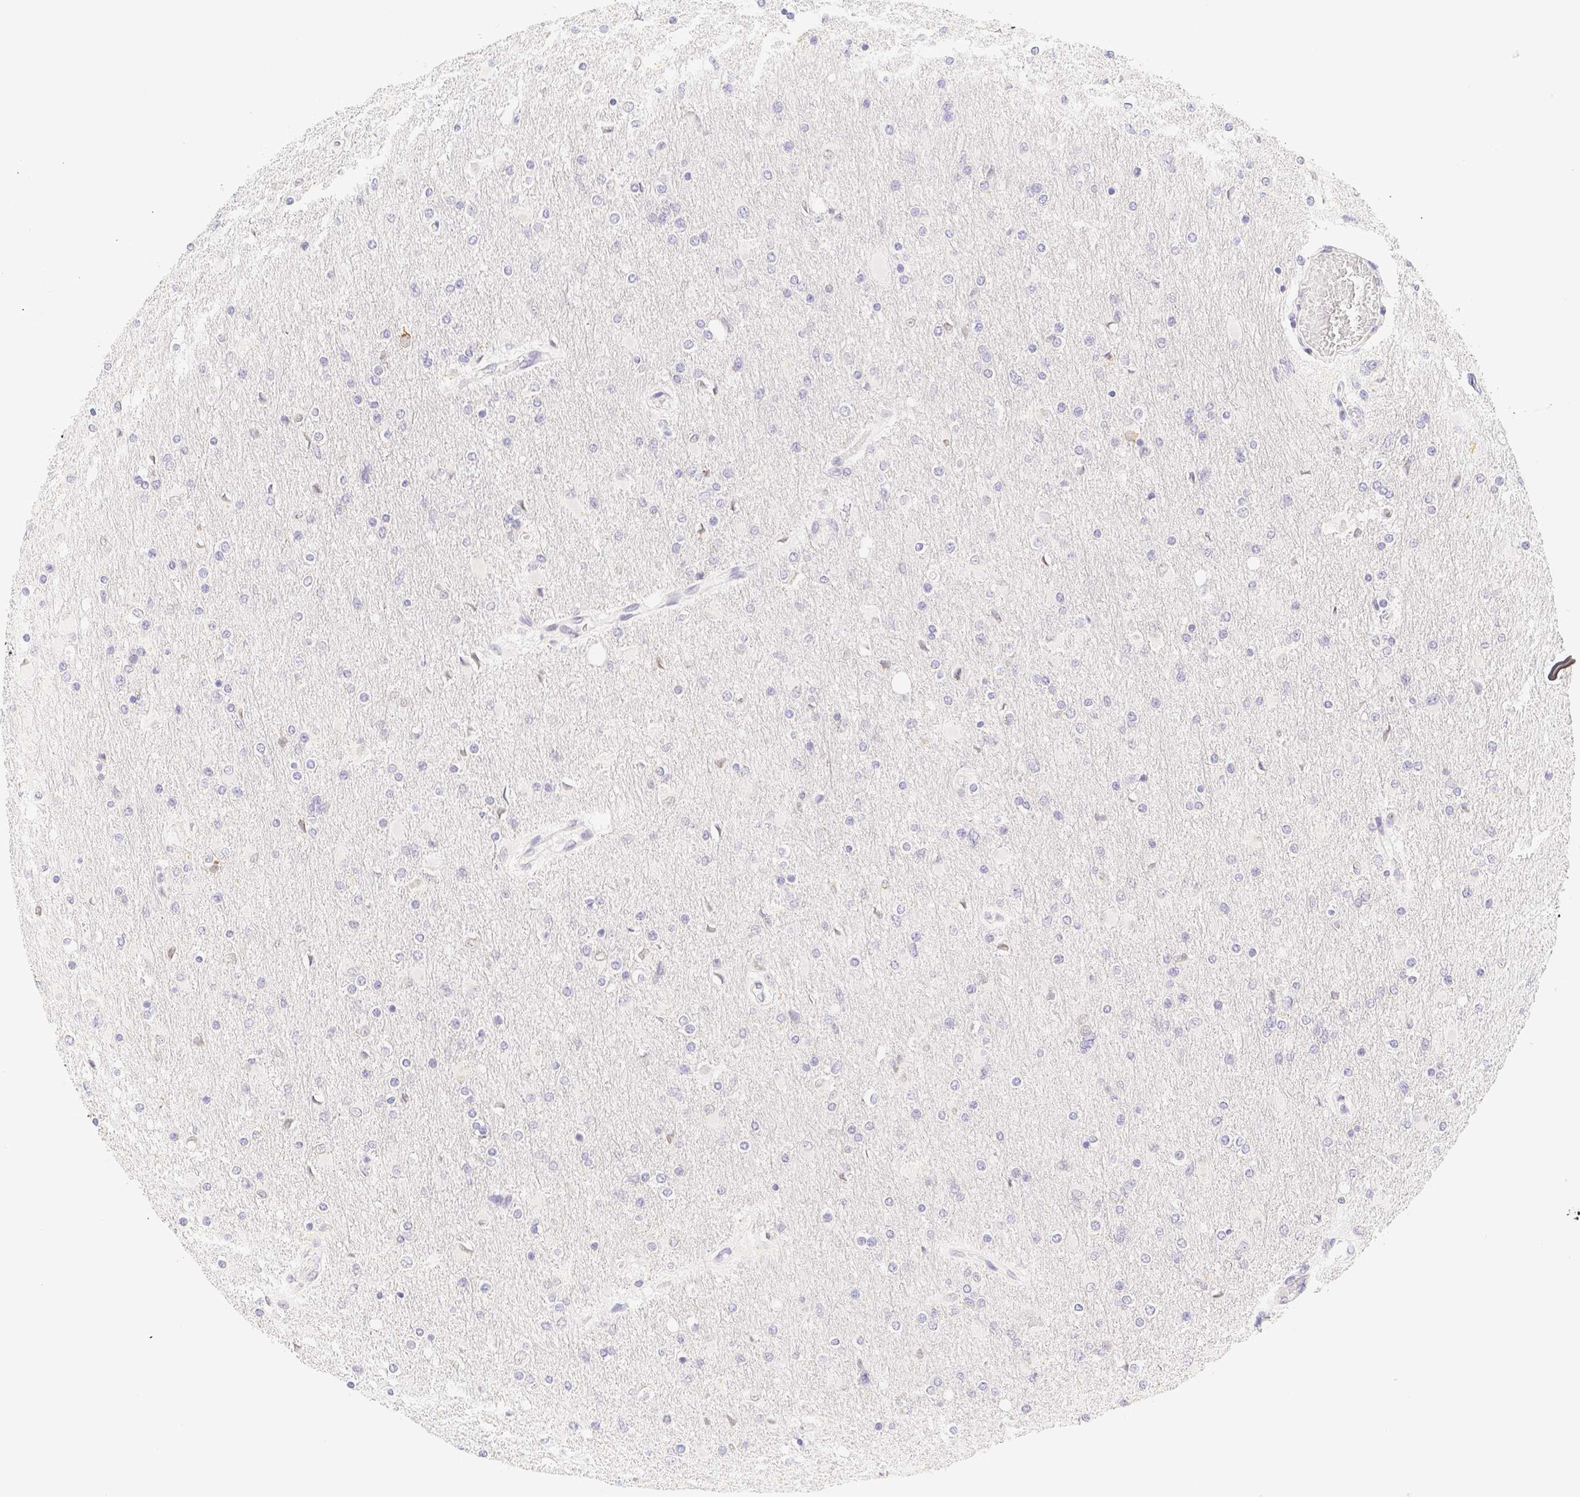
{"staining": {"intensity": "negative", "quantity": "none", "location": "none"}, "tissue": "glioma", "cell_type": "Tumor cells", "image_type": "cancer", "snomed": [{"axis": "morphology", "description": "Glioma, malignant, High grade"}, {"axis": "topography", "description": "Cerebral cortex"}], "caption": "Malignant glioma (high-grade) was stained to show a protein in brown. There is no significant staining in tumor cells.", "gene": "PADI4", "patient": {"sex": "female", "age": 36}}